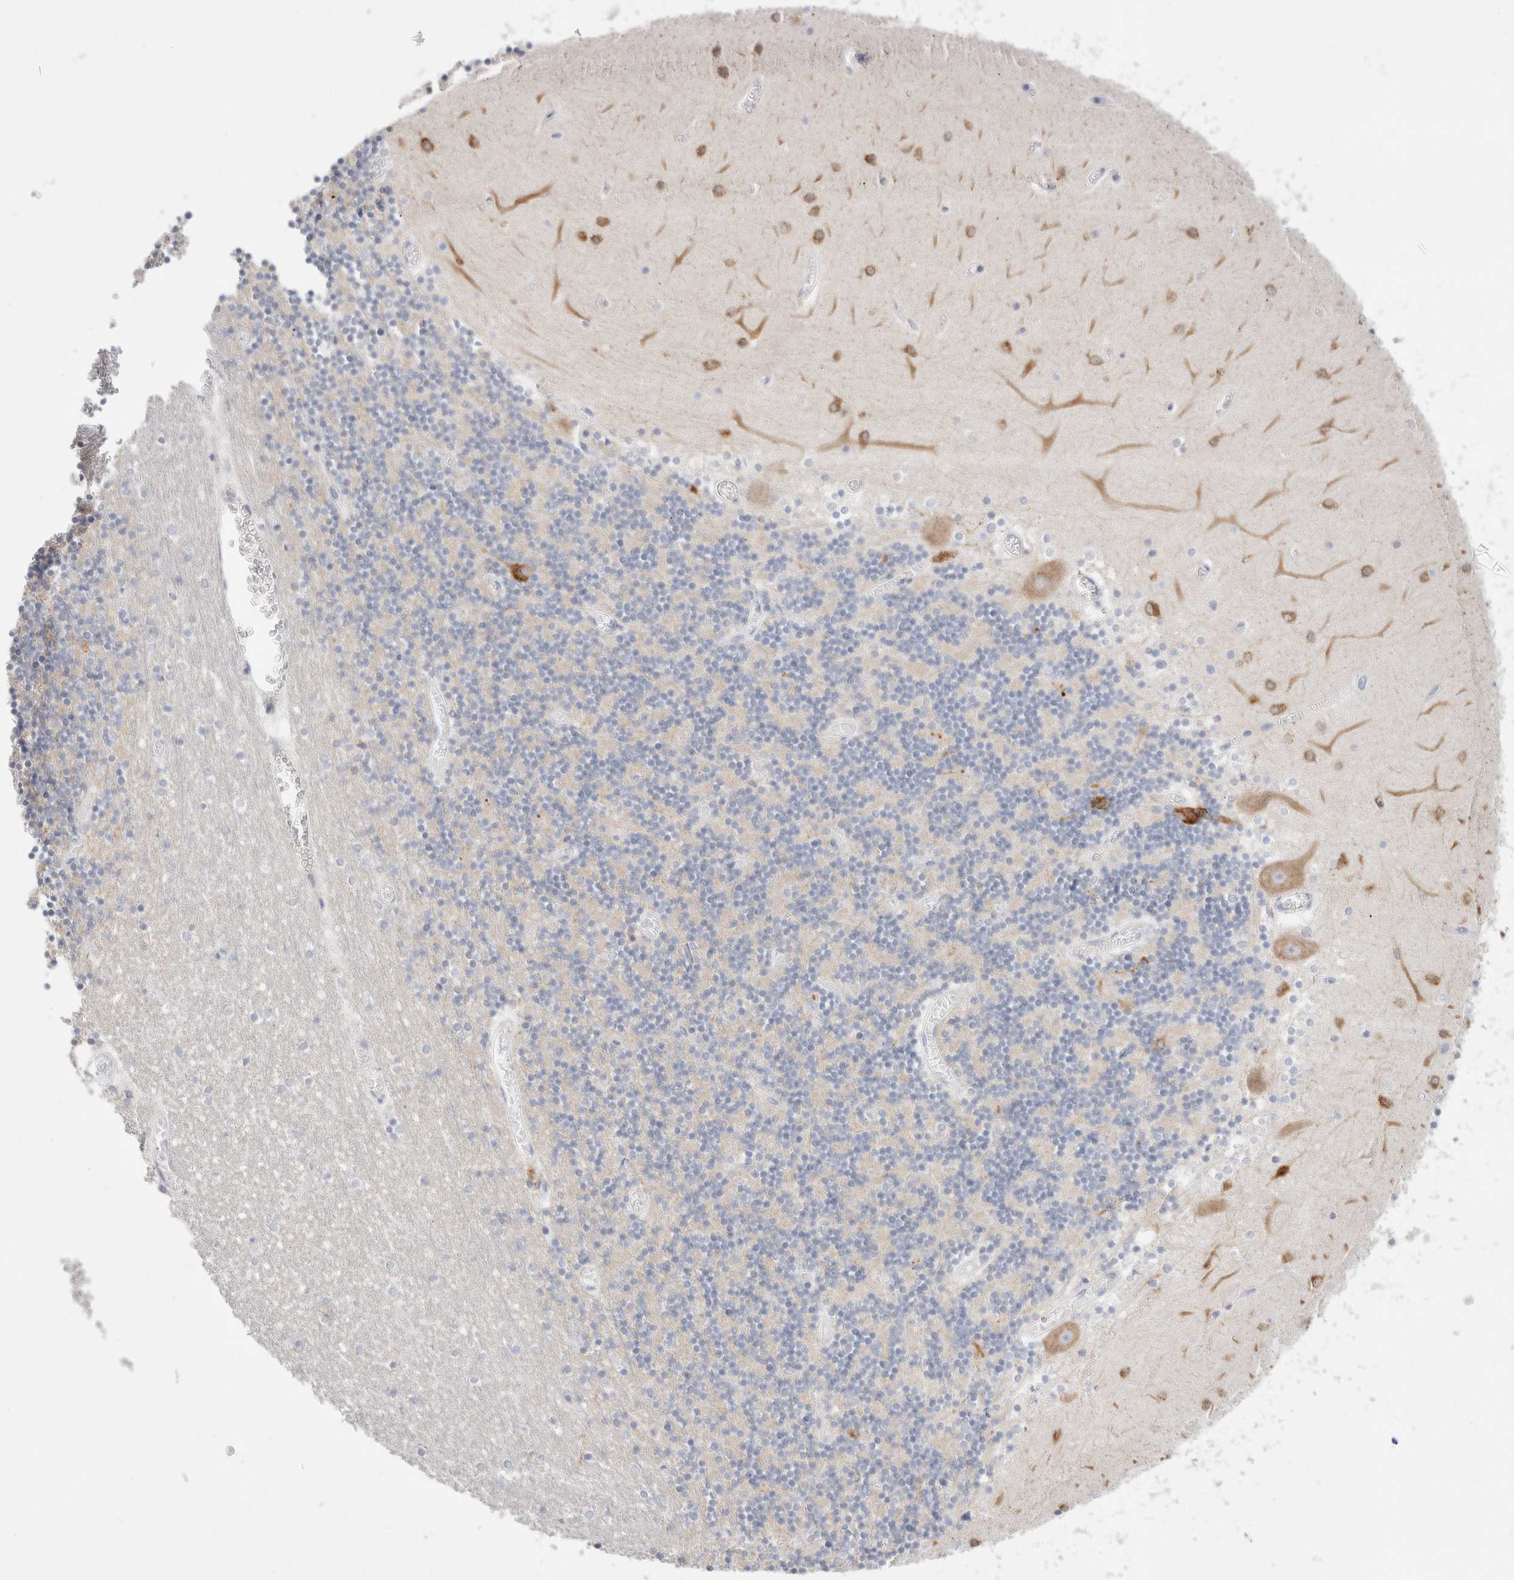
{"staining": {"intensity": "negative", "quantity": "none", "location": "none"}, "tissue": "cerebellum", "cell_type": "Cells in granular layer", "image_type": "normal", "snomed": [{"axis": "morphology", "description": "Normal tissue, NOS"}, {"axis": "topography", "description": "Cerebellum"}], "caption": "Immunohistochemistry (IHC) of unremarkable human cerebellum shows no expression in cells in granular layer.", "gene": "CSK", "patient": {"sex": "female", "age": 28}}